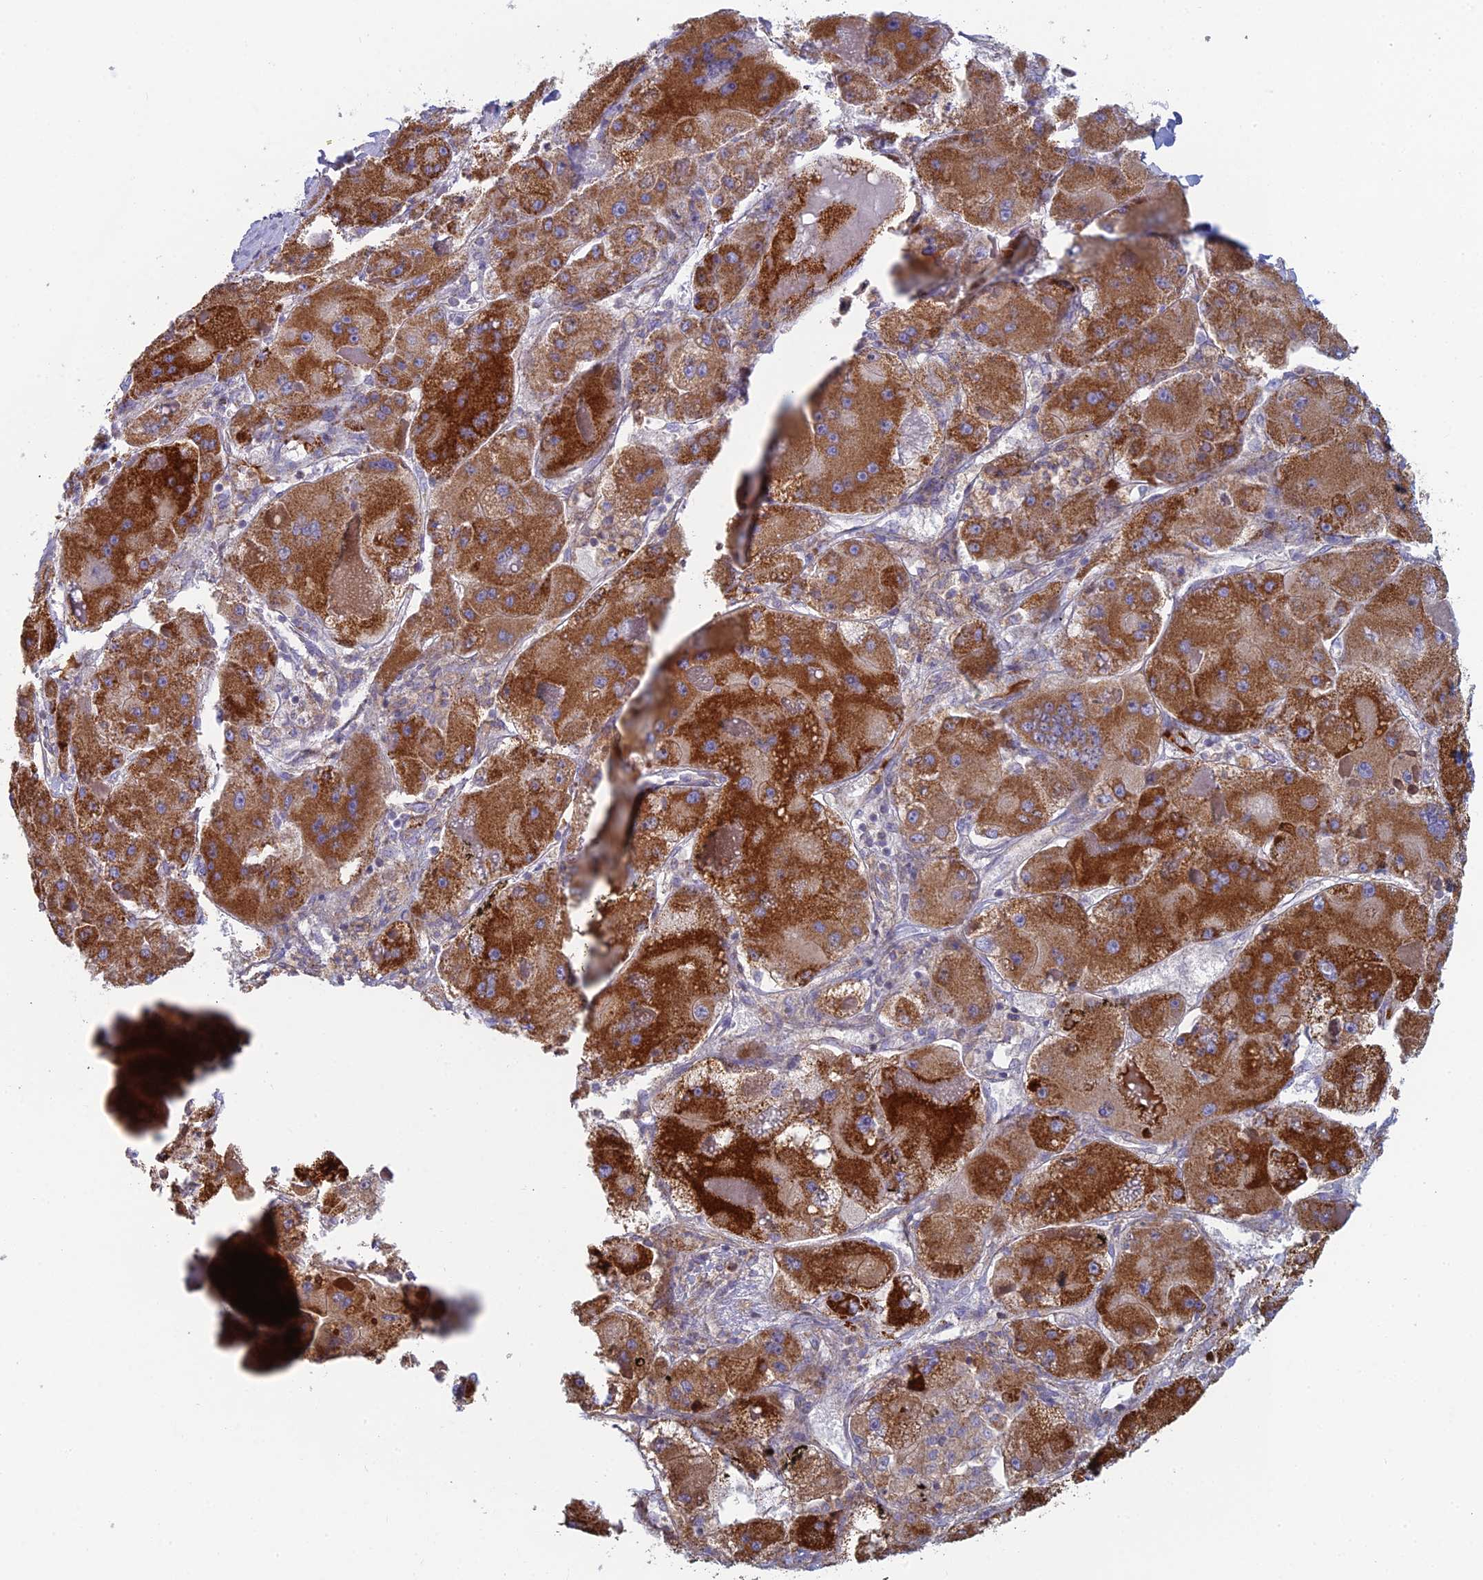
{"staining": {"intensity": "strong", "quantity": "25%-75%", "location": "cytoplasmic/membranous"}, "tissue": "liver cancer", "cell_type": "Tumor cells", "image_type": "cancer", "snomed": [{"axis": "morphology", "description": "Carcinoma, Hepatocellular, NOS"}, {"axis": "topography", "description": "Liver"}], "caption": "The immunohistochemical stain shows strong cytoplasmic/membranous expression in tumor cells of hepatocellular carcinoma (liver) tissue. (DAB IHC with brightfield microscopy, high magnification).", "gene": "IFTAP", "patient": {"sex": "female", "age": 73}}